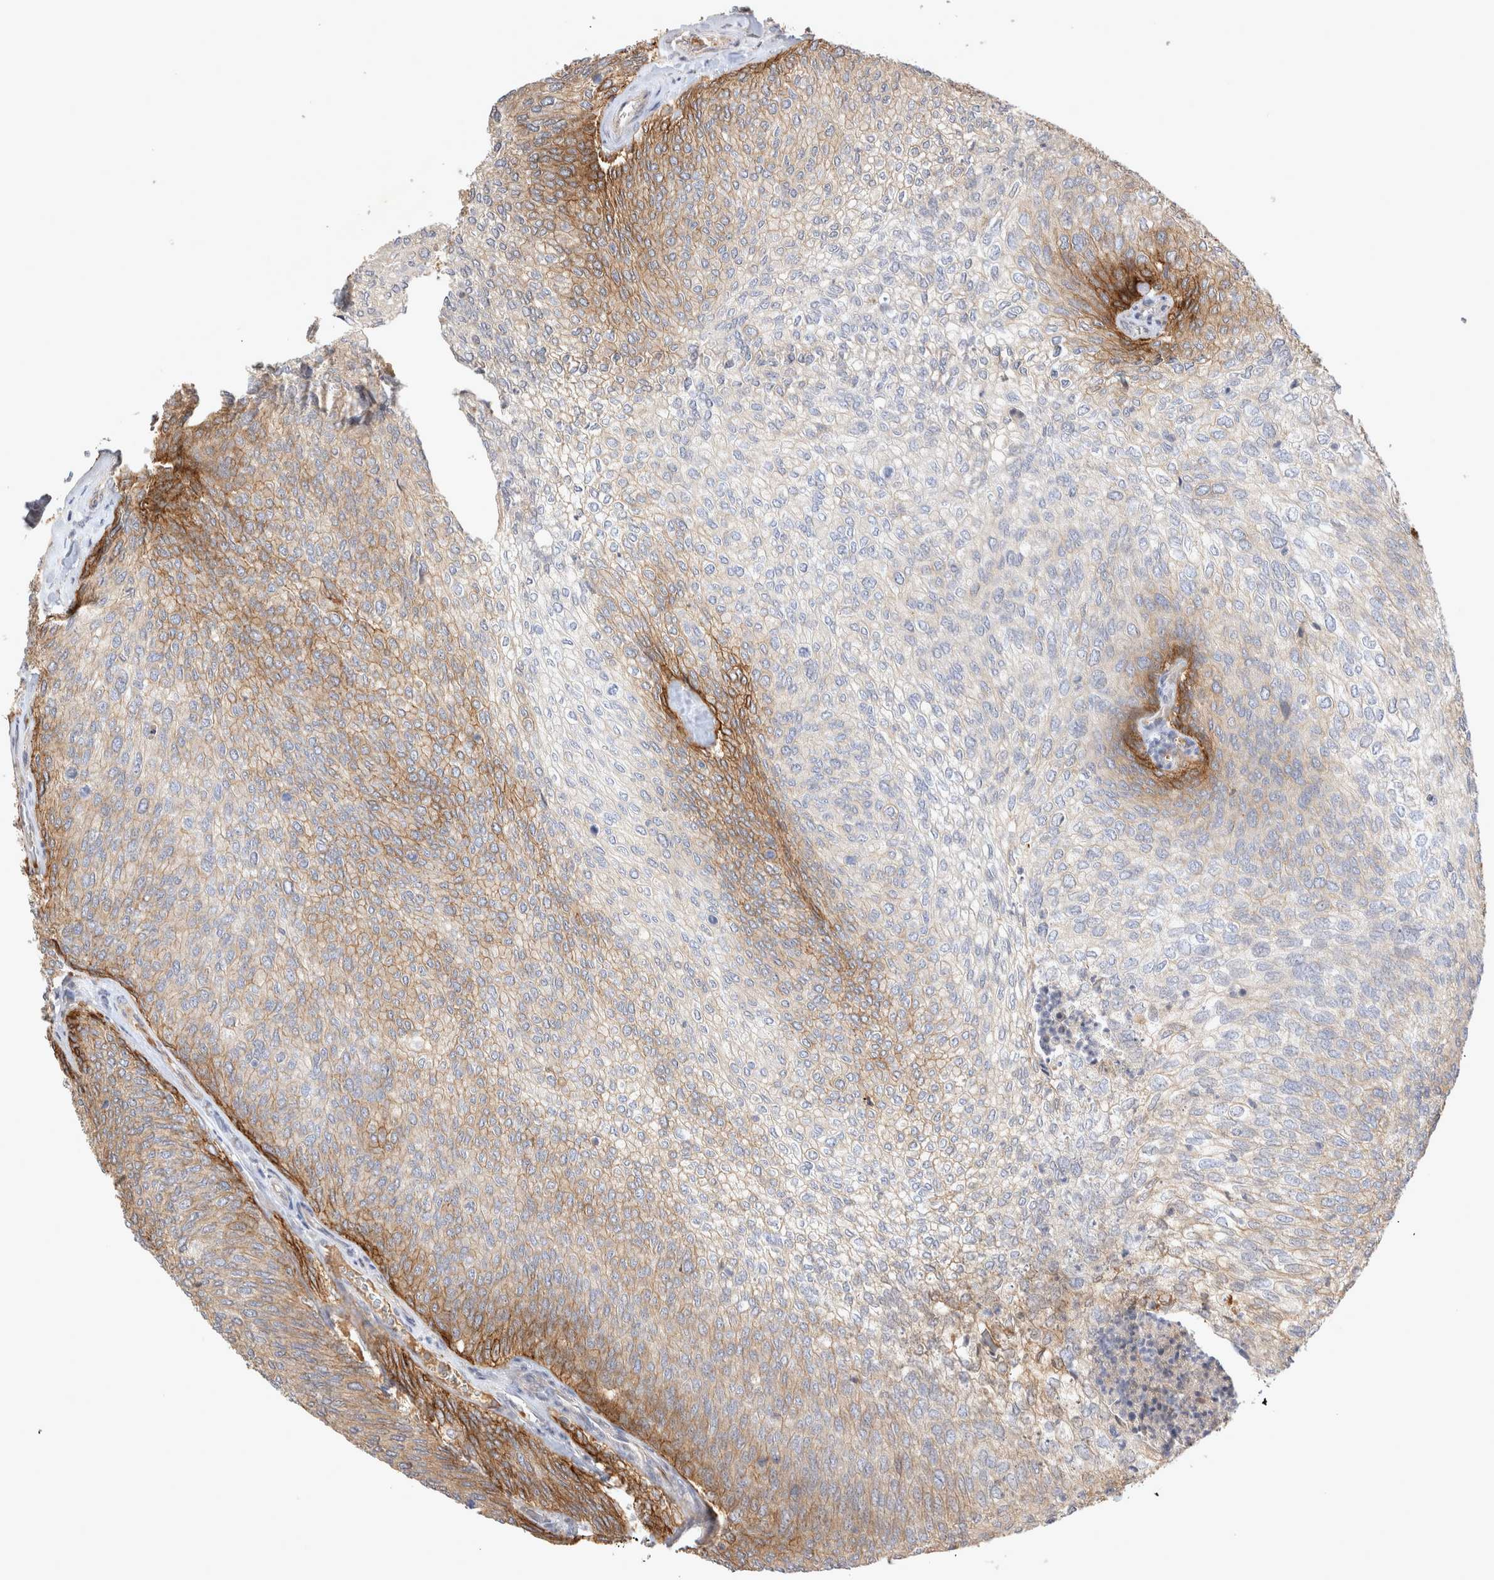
{"staining": {"intensity": "moderate", "quantity": "25%-75%", "location": "cytoplasmic/membranous"}, "tissue": "urothelial cancer", "cell_type": "Tumor cells", "image_type": "cancer", "snomed": [{"axis": "morphology", "description": "Urothelial carcinoma, Low grade"}, {"axis": "topography", "description": "Urinary bladder"}], "caption": "Protein staining of low-grade urothelial carcinoma tissue demonstrates moderate cytoplasmic/membranous positivity in approximately 25%-75% of tumor cells.", "gene": "NMU", "patient": {"sex": "female", "age": 79}}